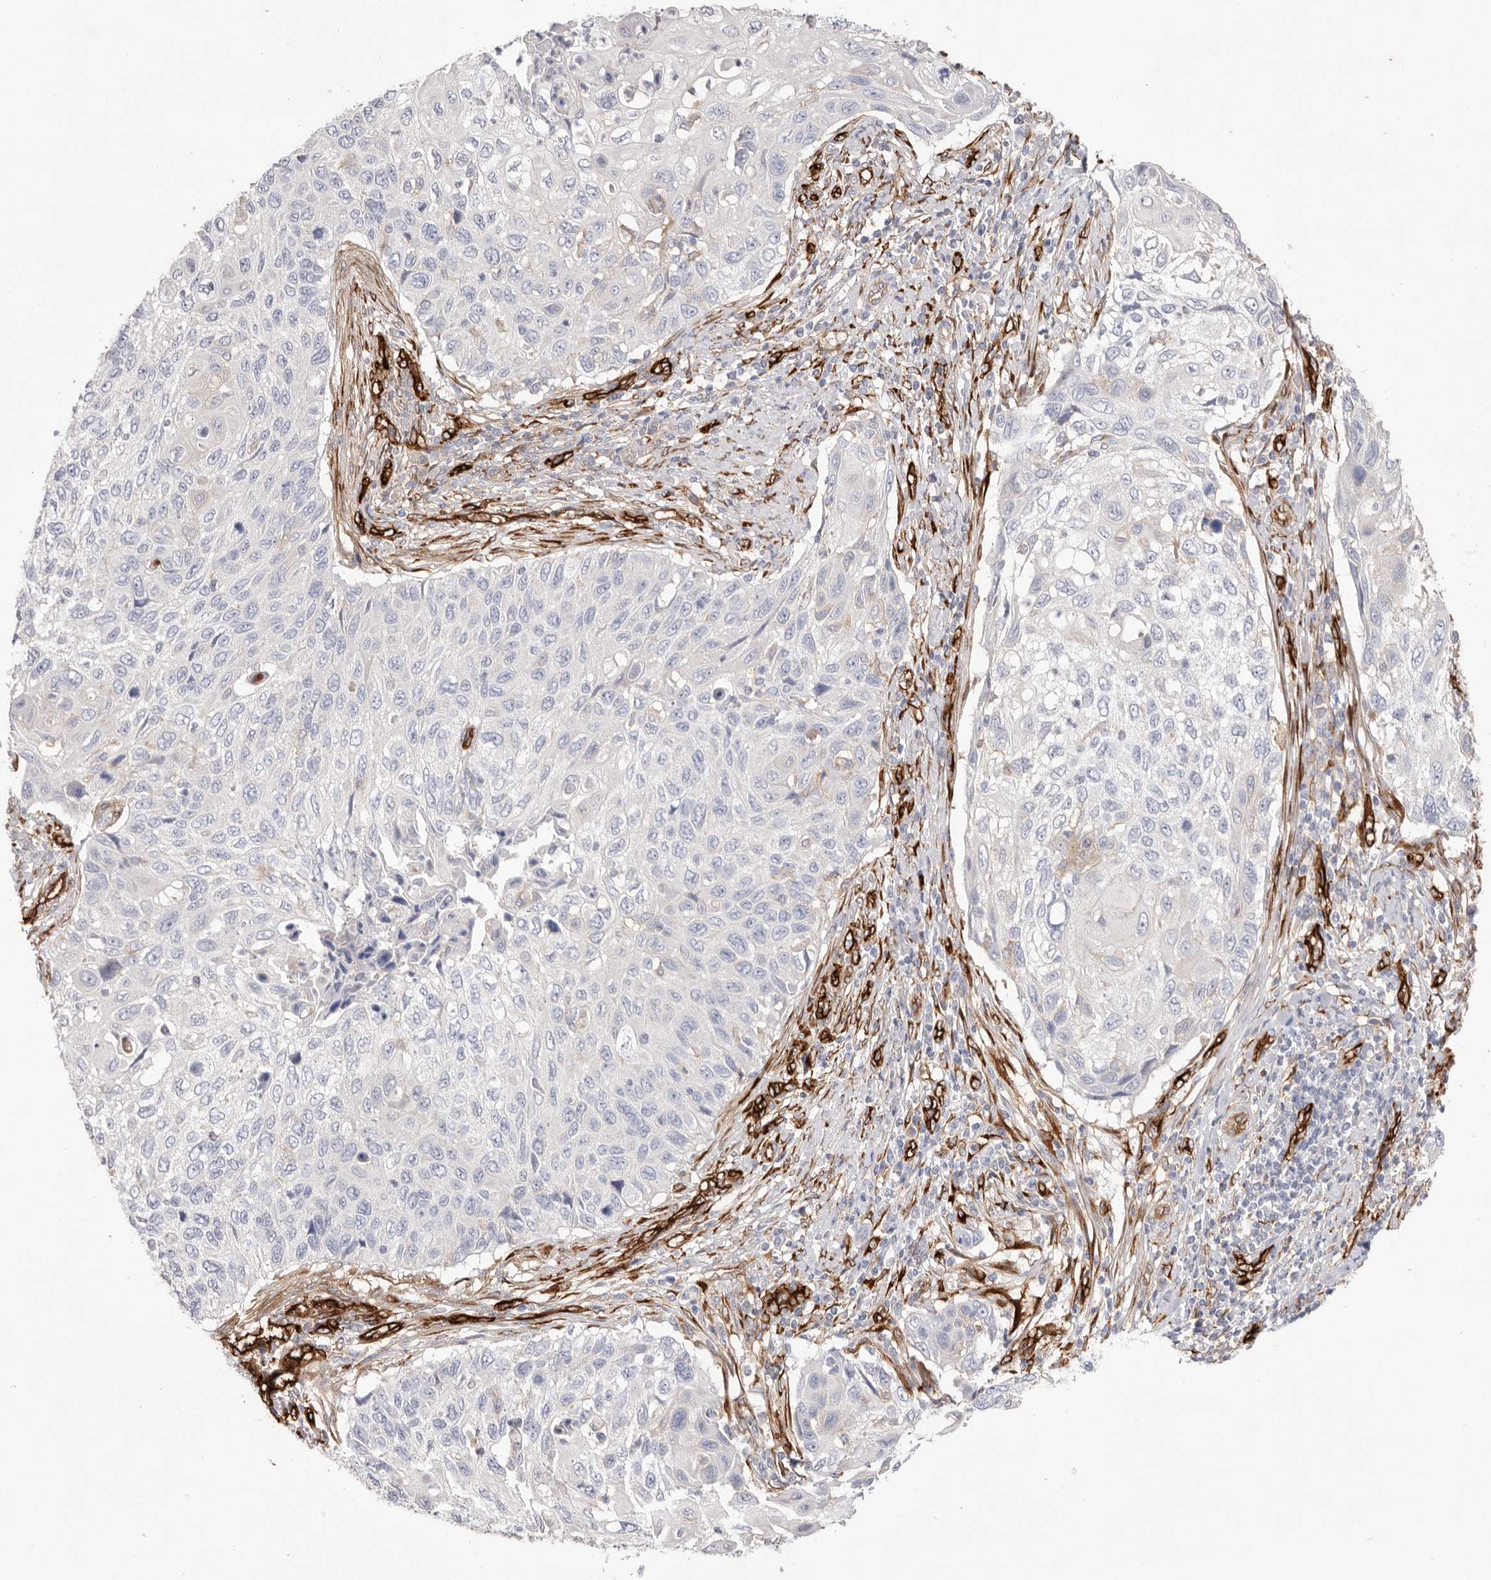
{"staining": {"intensity": "negative", "quantity": "none", "location": "none"}, "tissue": "cervical cancer", "cell_type": "Tumor cells", "image_type": "cancer", "snomed": [{"axis": "morphology", "description": "Squamous cell carcinoma, NOS"}, {"axis": "topography", "description": "Cervix"}], "caption": "A photomicrograph of human squamous cell carcinoma (cervical) is negative for staining in tumor cells.", "gene": "LRRC66", "patient": {"sex": "female", "age": 70}}